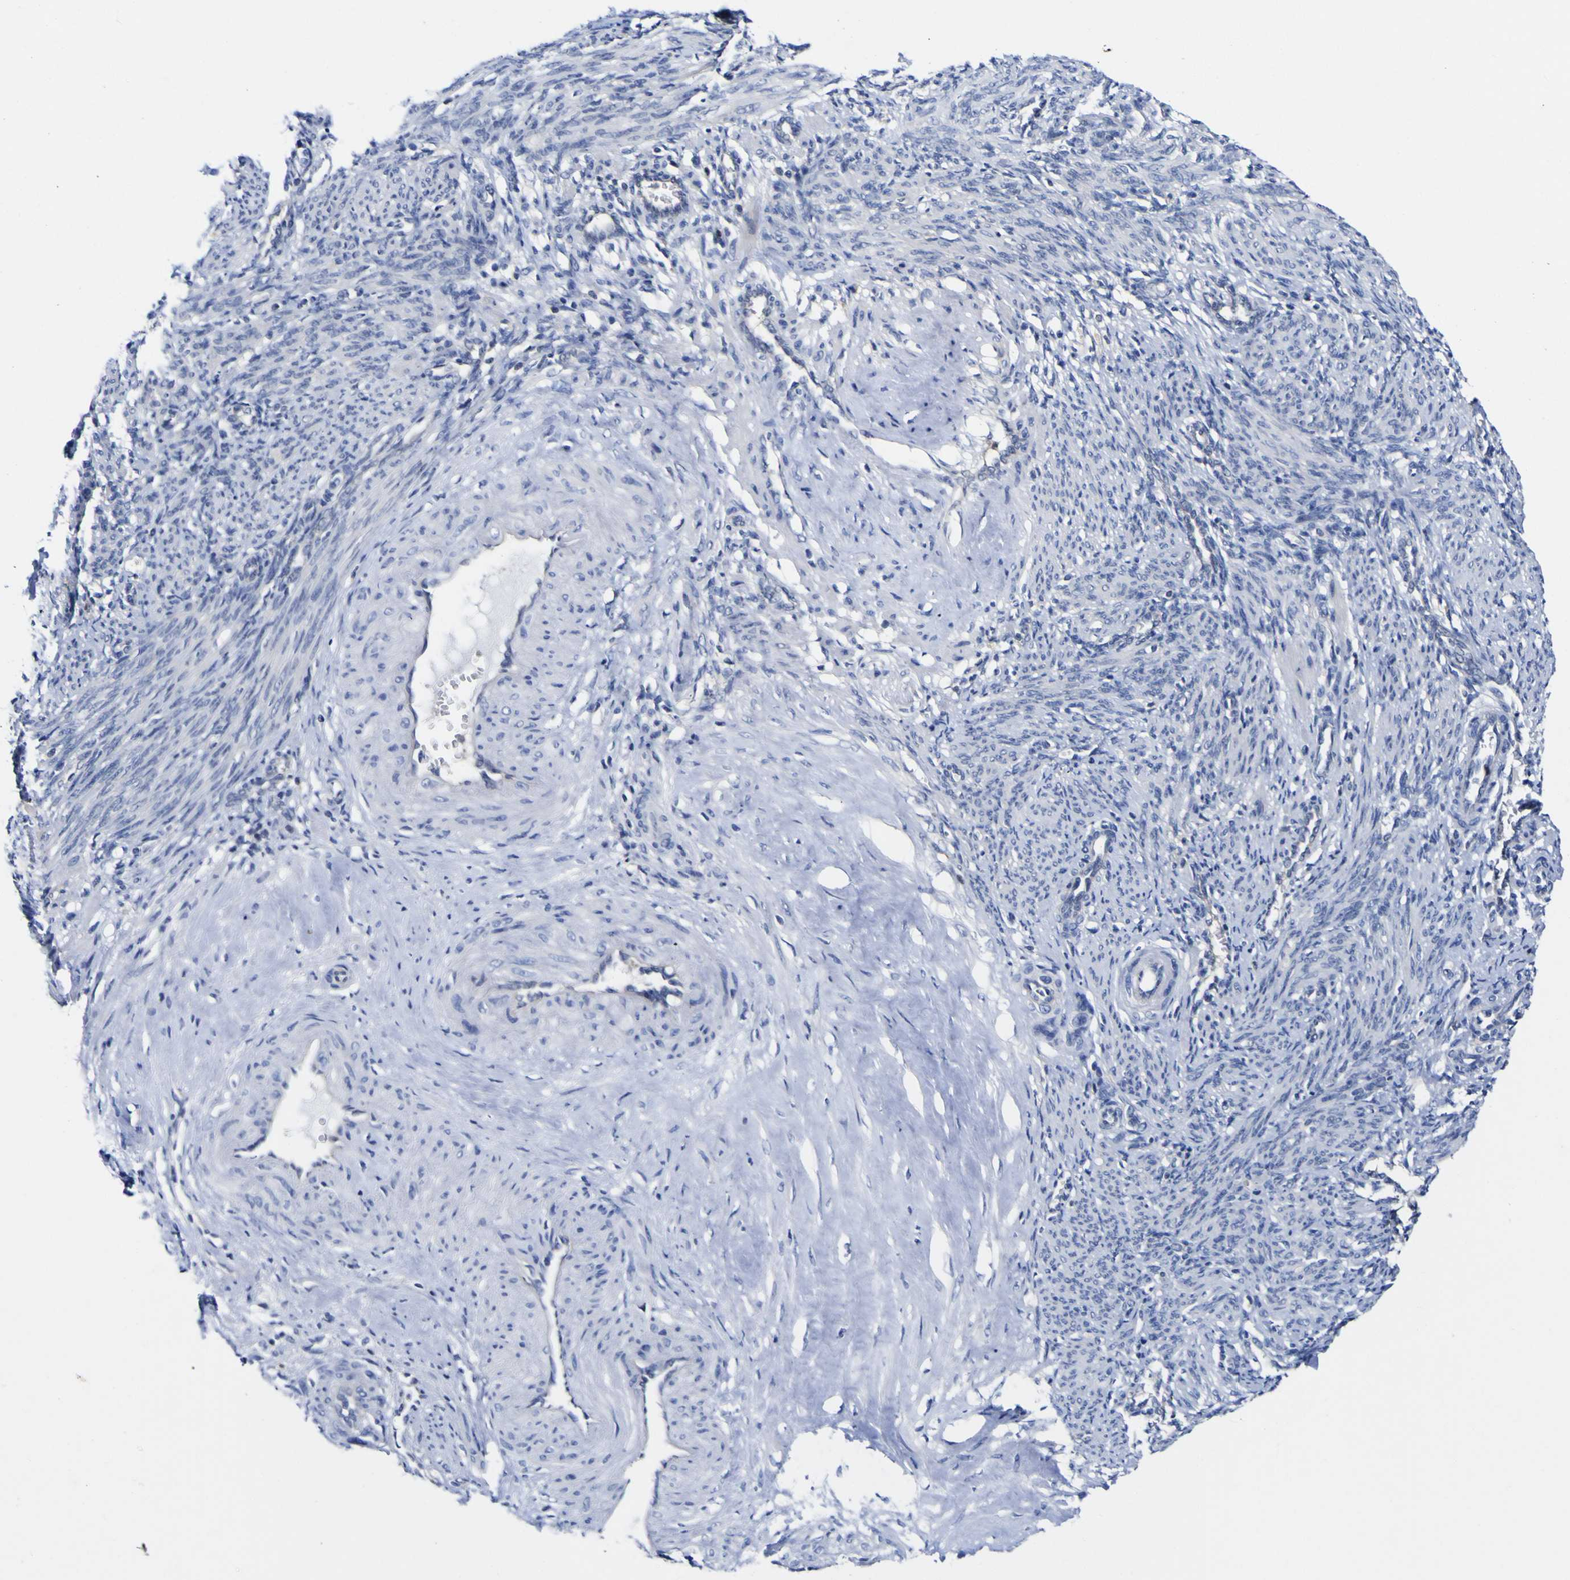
{"staining": {"intensity": "negative", "quantity": "none", "location": "none"}, "tissue": "smooth muscle", "cell_type": "Smooth muscle cells", "image_type": "normal", "snomed": [{"axis": "morphology", "description": "Normal tissue, NOS"}, {"axis": "topography", "description": "Endometrium"}], "caption": "Immunohistochemistry (IHC) image of unremarkable smooth muscle stained for a protein (brown), which displays no expression in smooth muscle cells.", "gene": "CASP6", "patient": {"sex": "female", "age": 33}}